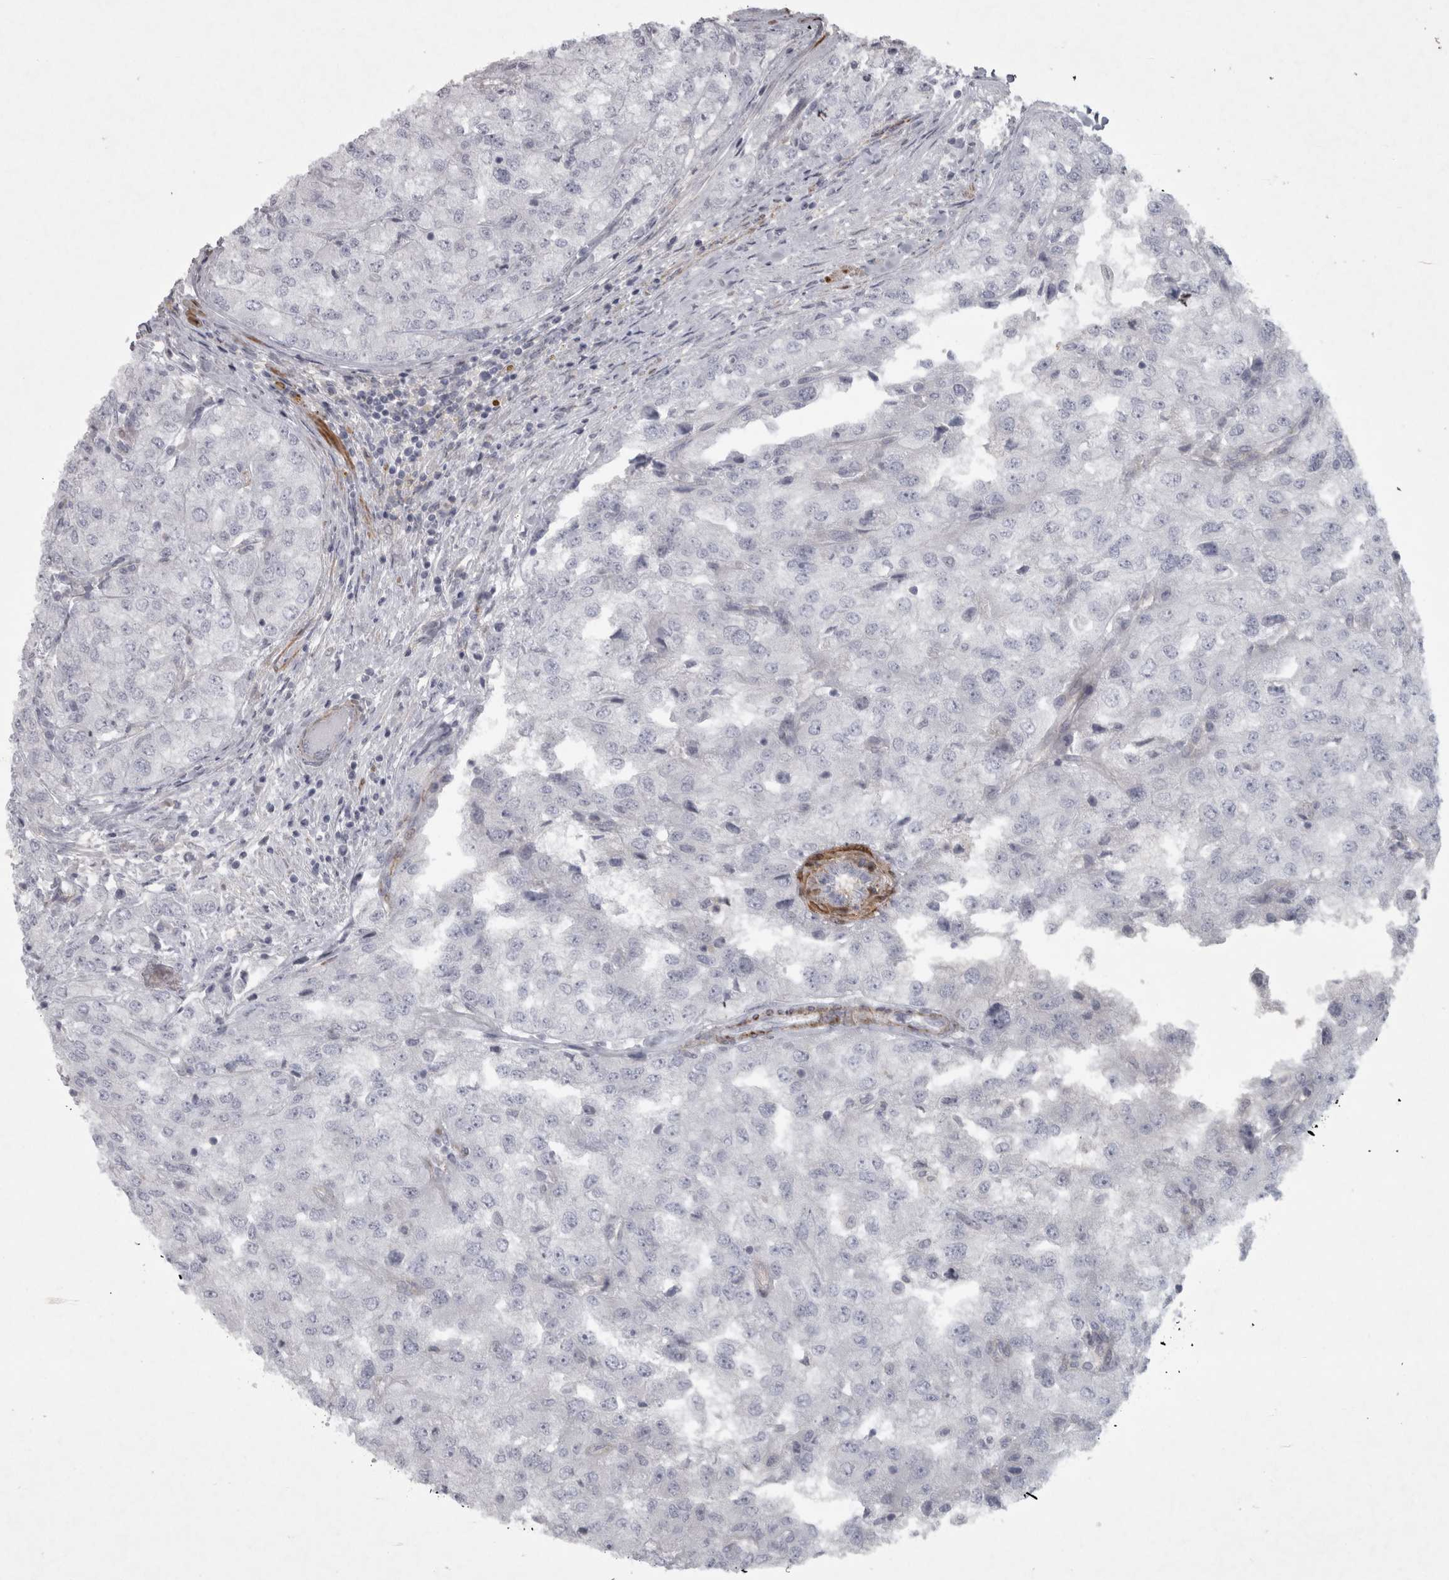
{"staining": {"intensity": "negative", "quantity": "none", "location": "none"}, "tissue": "renal cancer", "cell_type": "Tumor cells", "image_type": "cancer", "snomed": [{"axis": "morphology", "description": "Adenocarcinoma, NOS"}, {"axis": "topography", "description": "Kidney"}], "caption": "High magnification brightfield microscopy of renal cancer (adenocarcinoma) stained with DAB (brown) and counterstained with hematoxylin (blue): tumor cells show no significant positivity.", "gene": "PPP1R12B", "patient": {"sex": "female", "age": 54}}